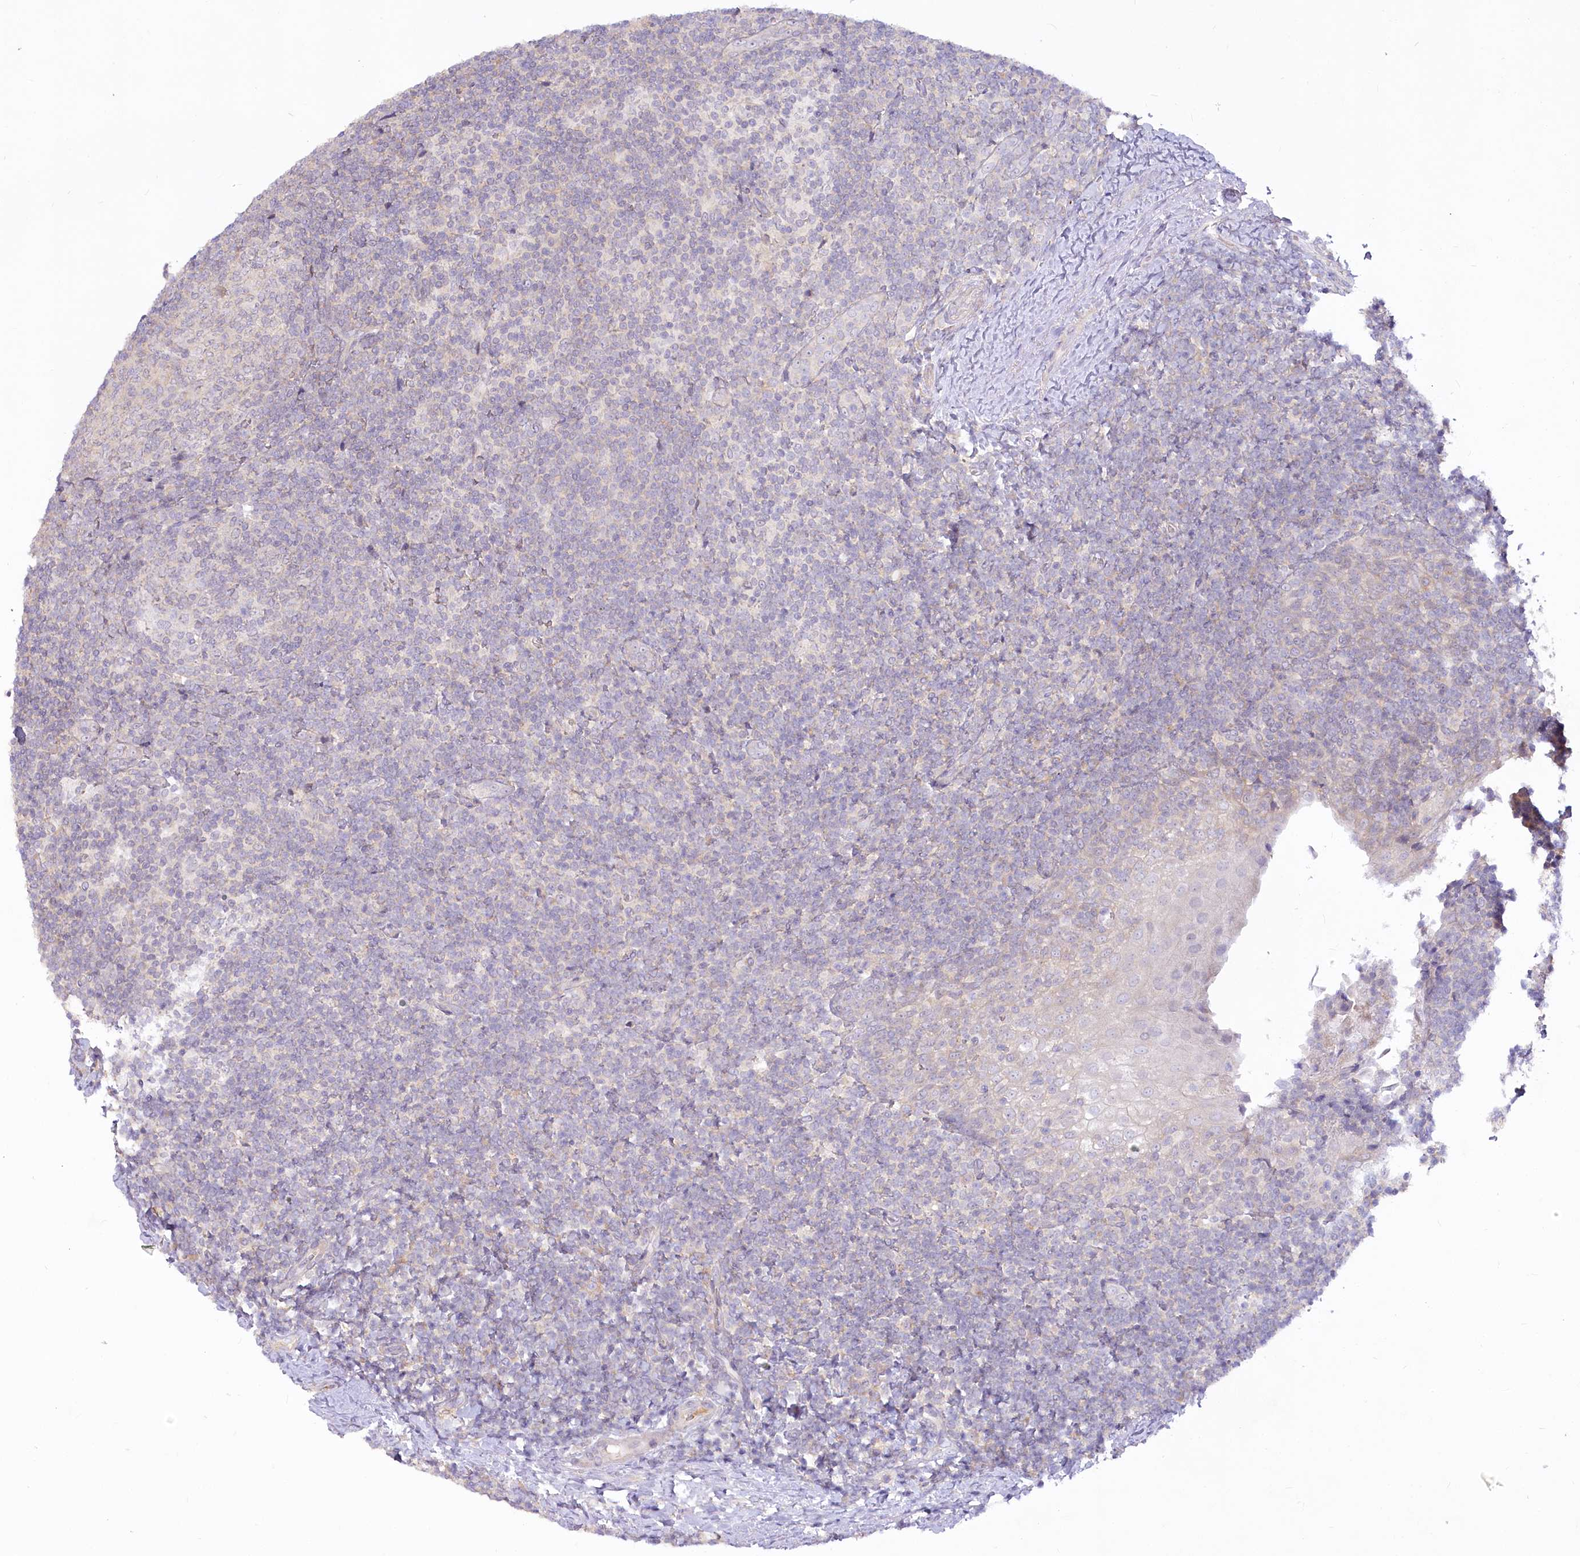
{"staining": {"intensity": "weak", "quantity": "<25%", "location": "cytoplasmic/membranous"}, "tissue": "tonsil", "cell_type": "Germinal center cells", "image_type": "normal", "snomed": [{"axis": "morphology", "description": "Normal tissue, NOS"}, {"axis": "topography", "description": "Tonsil"}], "caption": "High power microscopy histopathology image of an immunohistochemistry (IHC) micrograph of benign tonsil, revealing no significant staining in germinal center cells.", "gene": "EFHC2", "patient": {"sex": "male", "age": 37}}